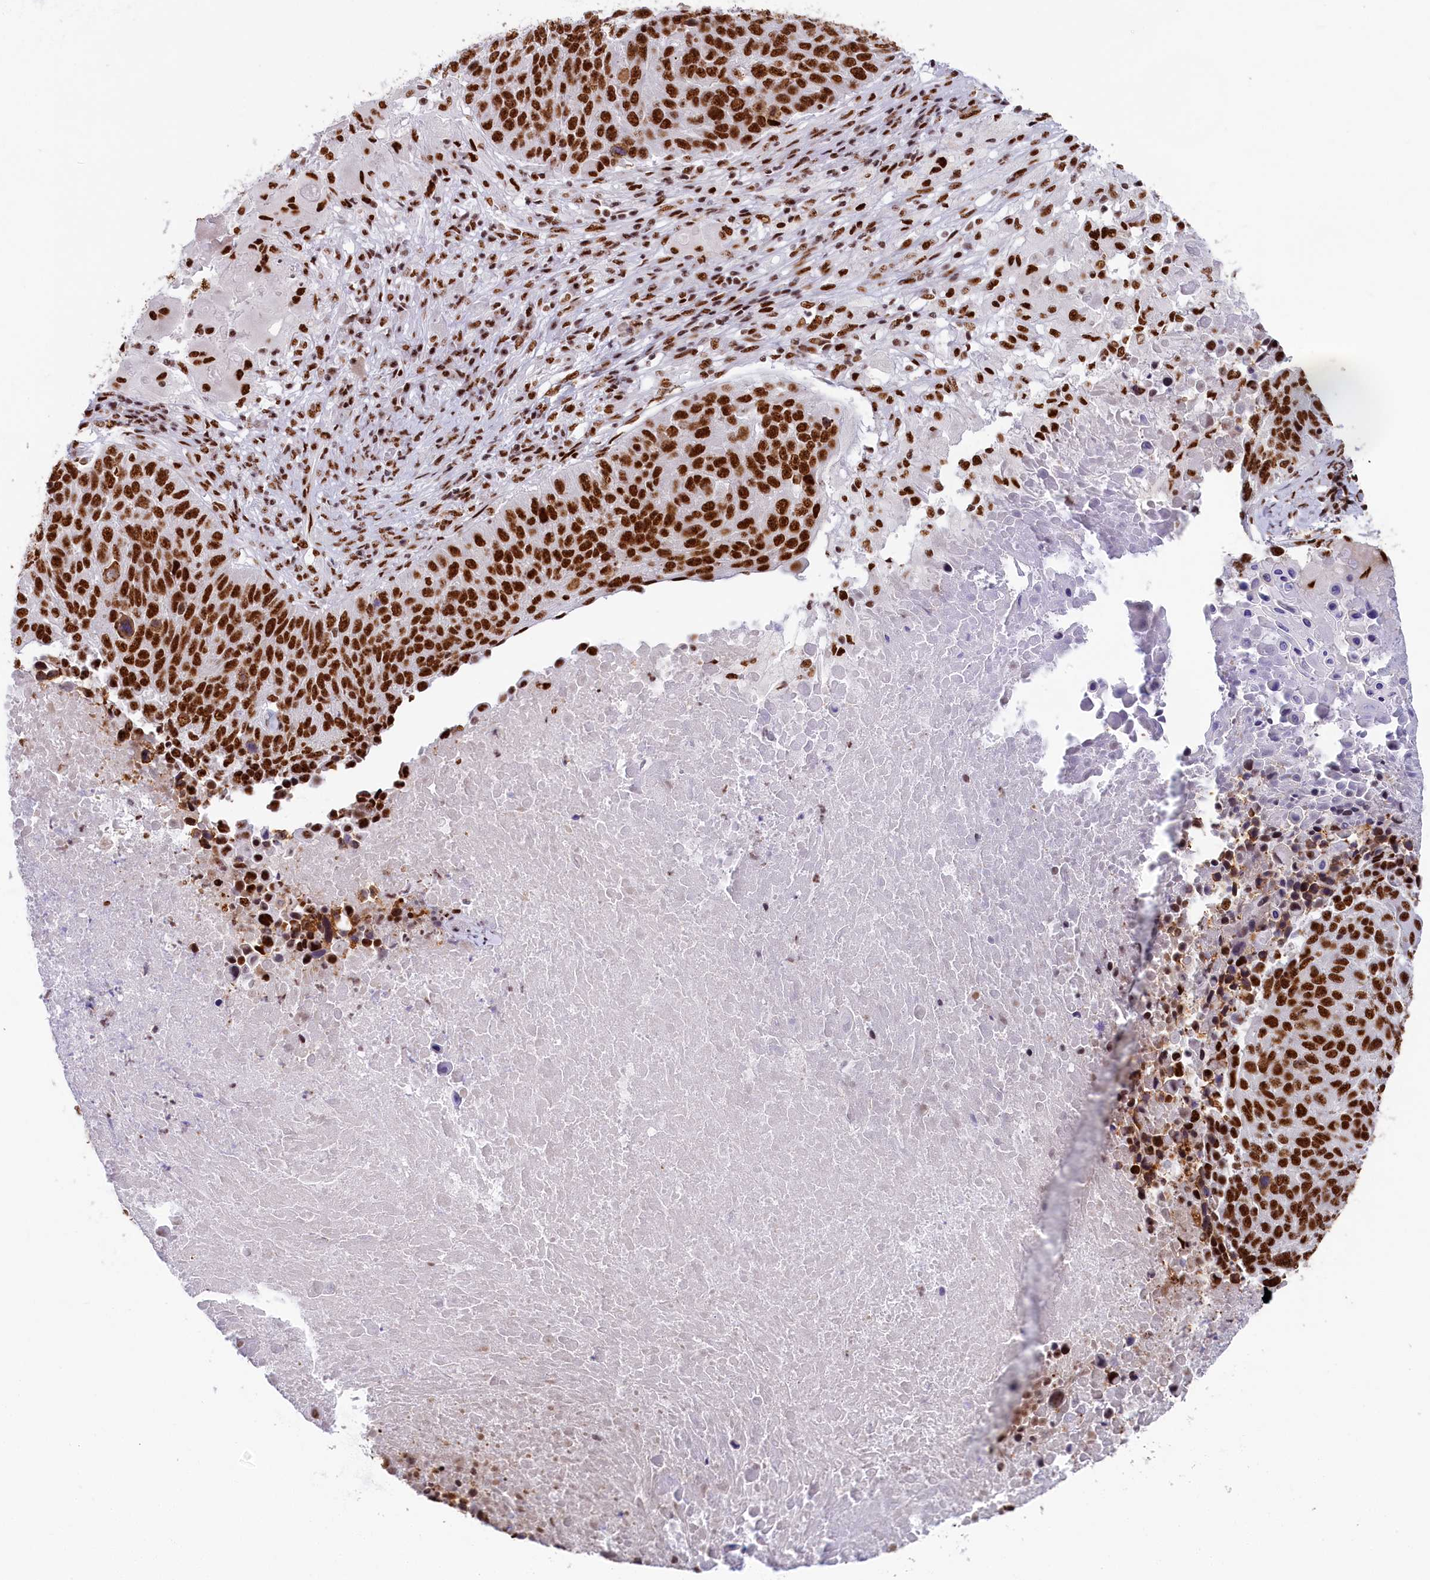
{"staining": {"intensity": "strong", "quantity": ">75%", "location": "nuclear"}, "tissue": "lung cancer", "cell_type": "Tumor cells", "image_type": "cancer", "snomed": [{"axis": "morphology", "description": "Normal tissue, NOS"}, {"axis": "morphology", "description": "Squamous cell carcinoma, NOS"}, {"axis": "topography", "description": "Lymph node"}, {"axis": "topography", "description": "Lung"}], "caption": "A high amount of strong nuclear positivity is present in approximately >75% of tumor cells in squamous cell carcinoma (lung) tissue. The protein is shown in brown color, while the nuclei are stained blue.", "gene": "SNRNP70", "patient": {"sex": "male", "age": 66}}